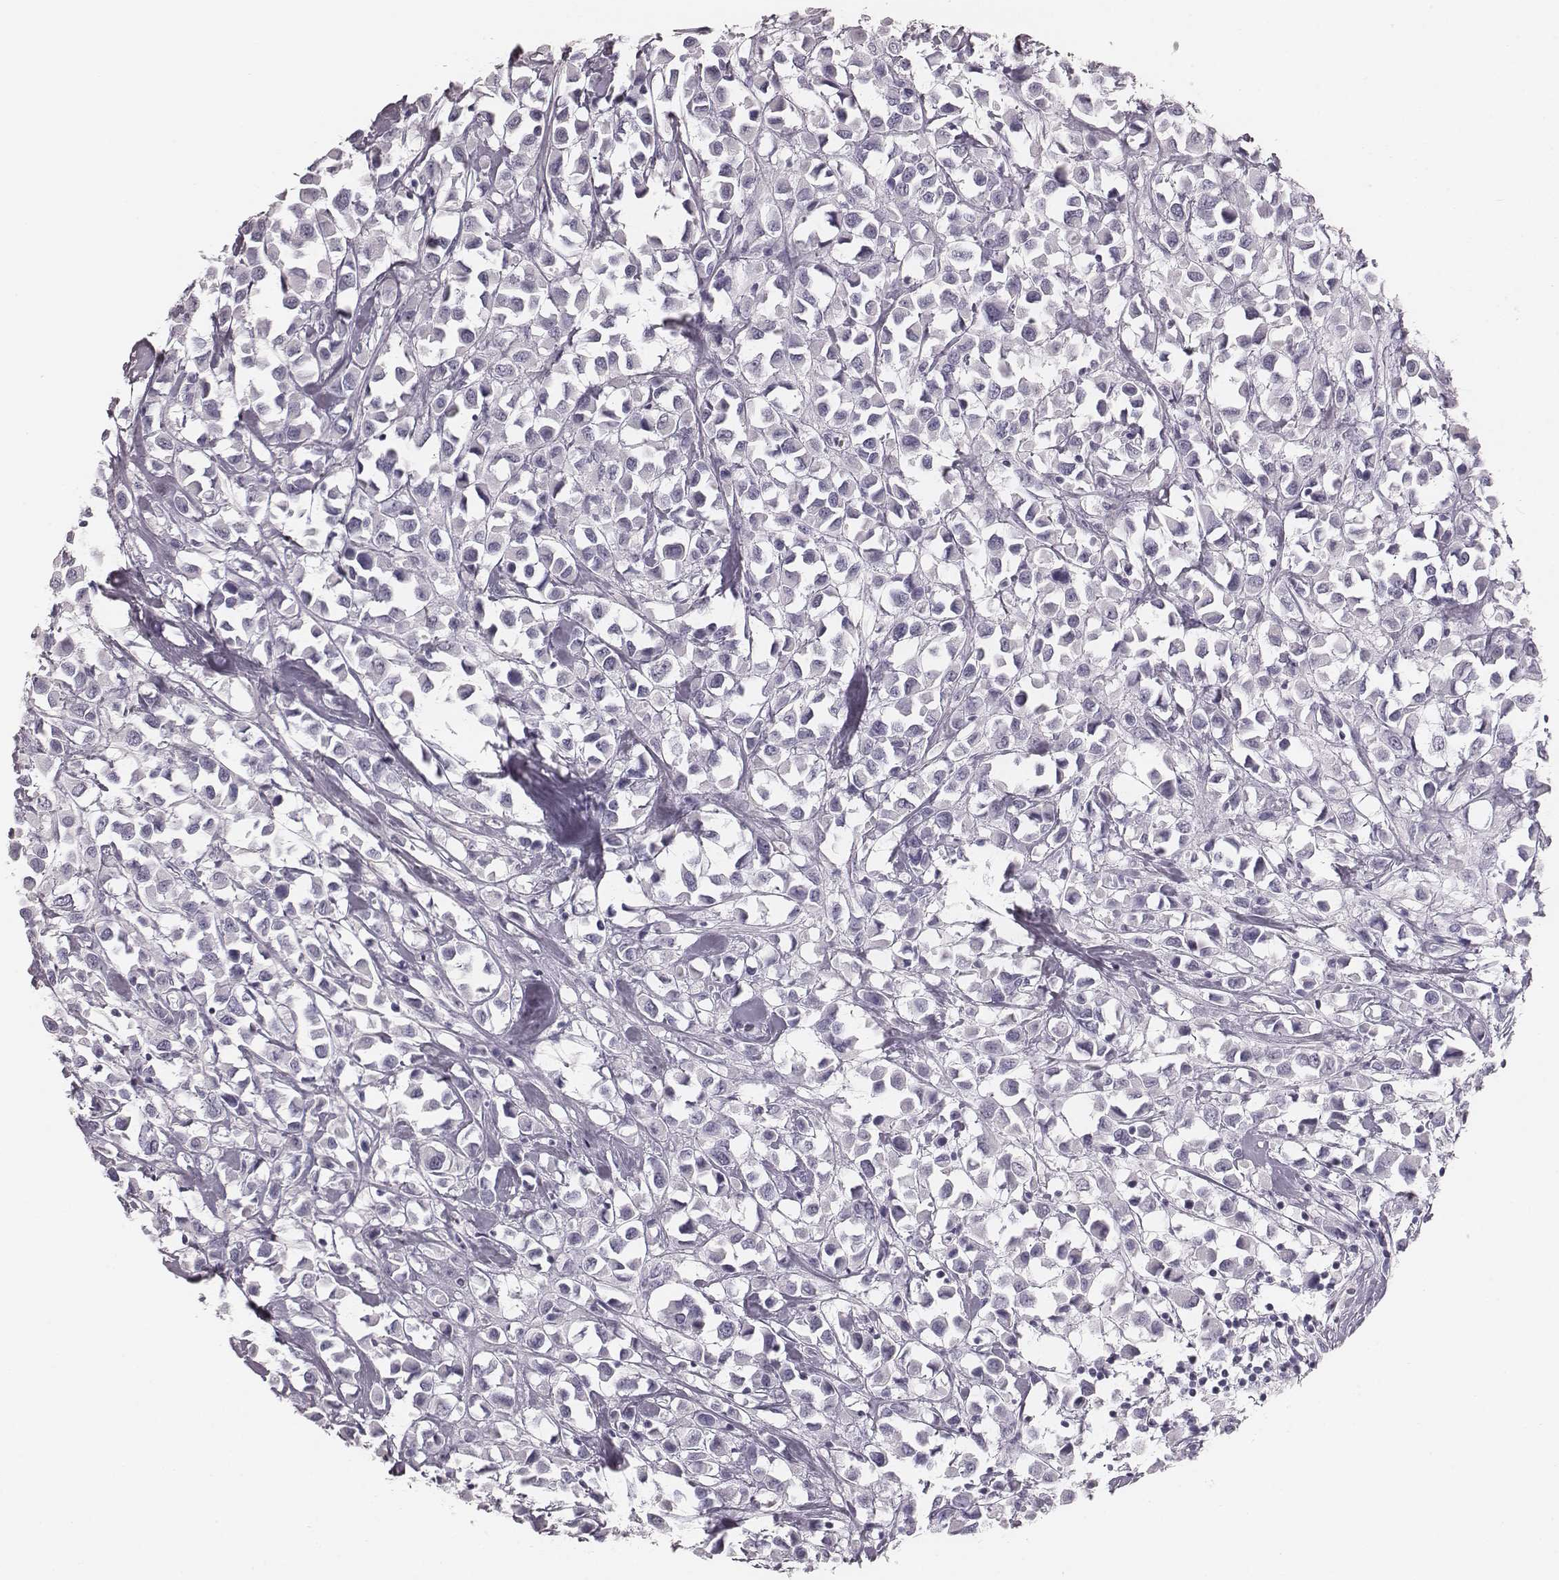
{"staining": {"intensity": "negative", "quantity": "none", "location": "none"}, "tissue": "breast cancer", "cell_type": "Tumor cells", "image_type": "cancer", "snomed": [{"axis": "morphology", "description": "Duct carcinoma"}, {"axis": "topography", "description": "Breast"}], "caption": "The micrograph demonstrates no significant positivity in tumor cells of breast intraductal carcinoma.", "gene": "KRT74", "patient": {"sex": "female", "age": 61}}